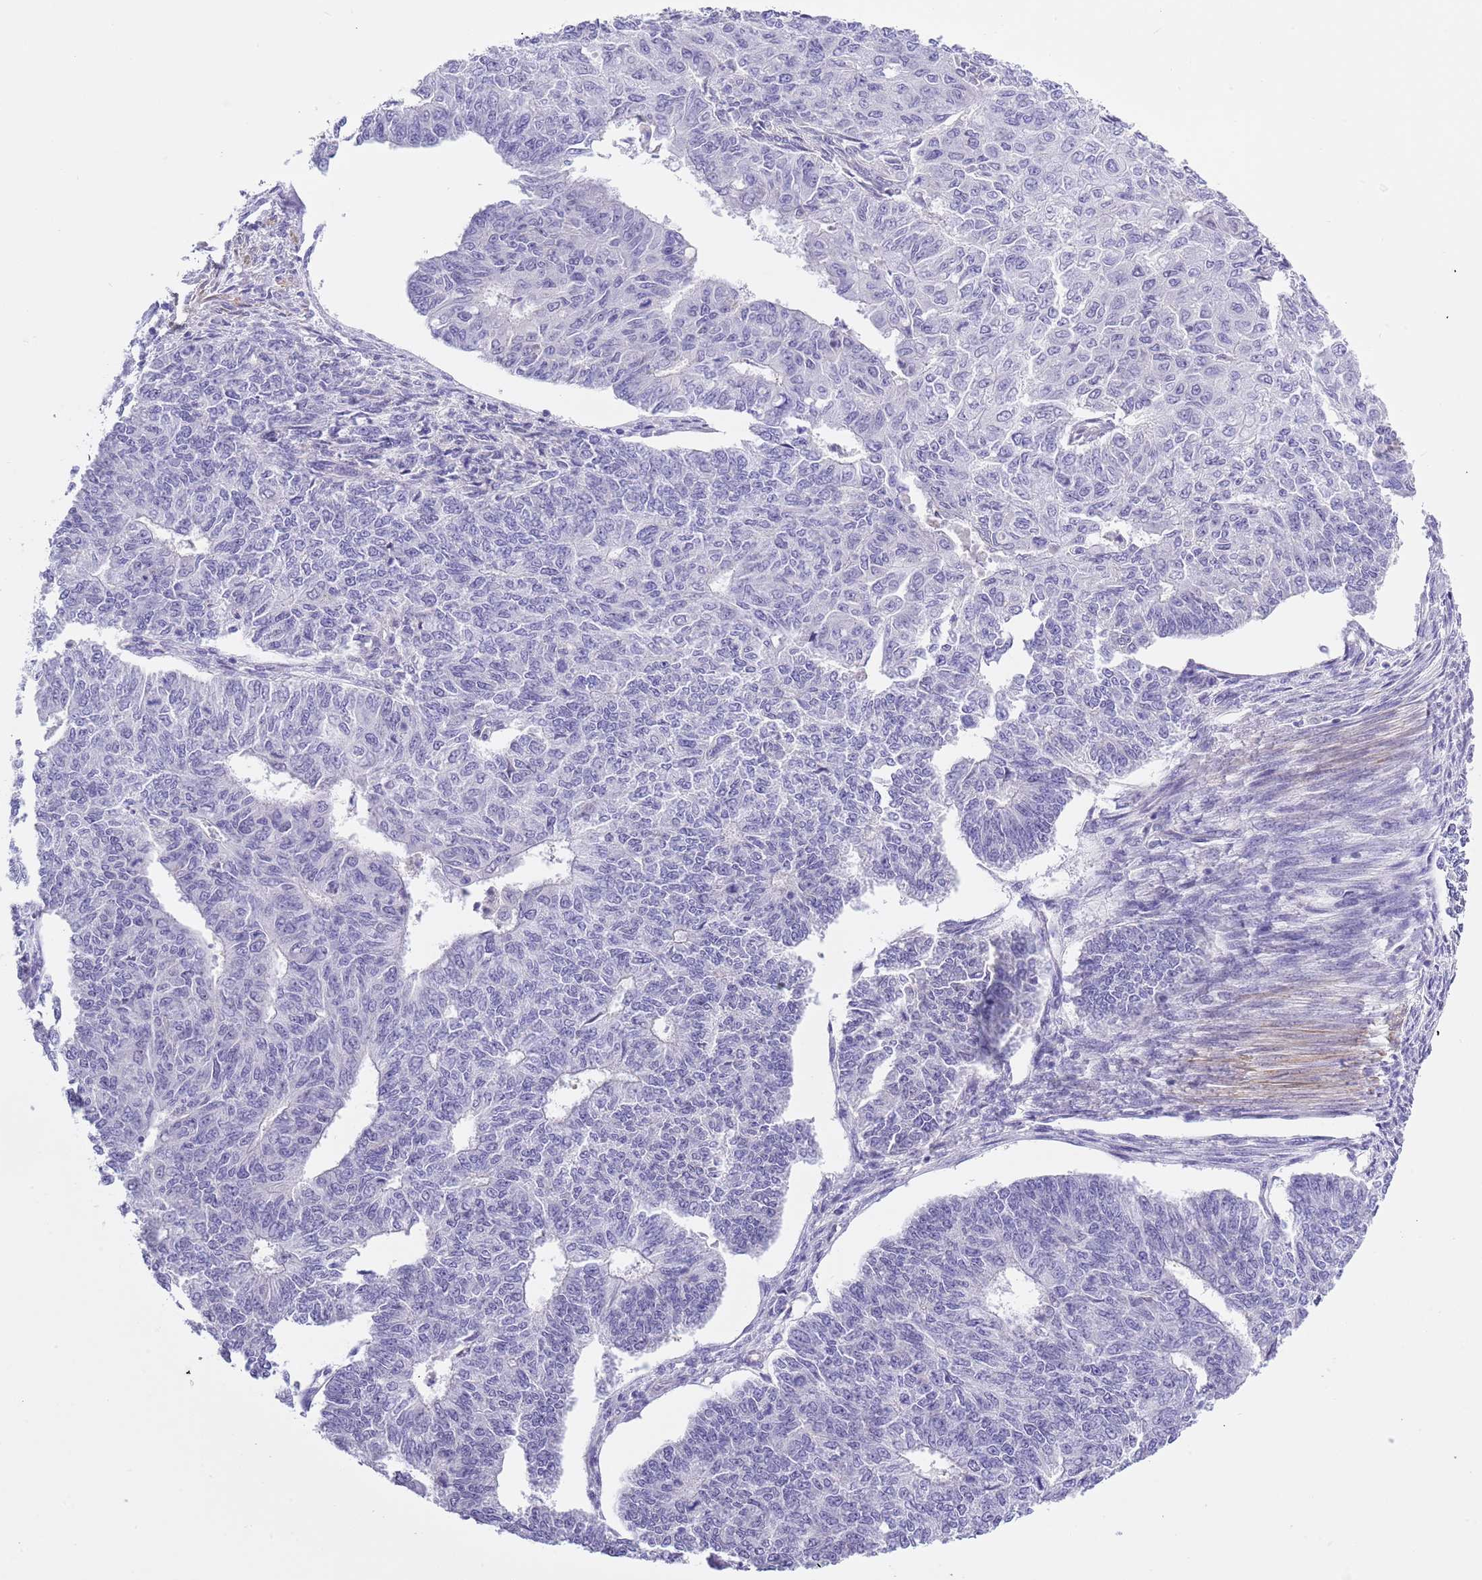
{"staining": {"intensity": "negative", "quantity": "none", "location": "none"}, "tissue": "endometrial cancer", "cell_type": "Tumor cells", "image_type": "cancer", "snomed": [{"axis": "morphology", "description": "Adenocarcinoma, NOS"}, {"axis": "topography", "description": "Endometrium"}], "caption": "Immunohistochemistry (IHC) micrograph of neoplastic tissue: human endometrial adenocarcinoma stained with DAB reveals no significant protein expression in tumor cells.", "gene": "NET1", "patient": {"sex": "female", "age": 32}}